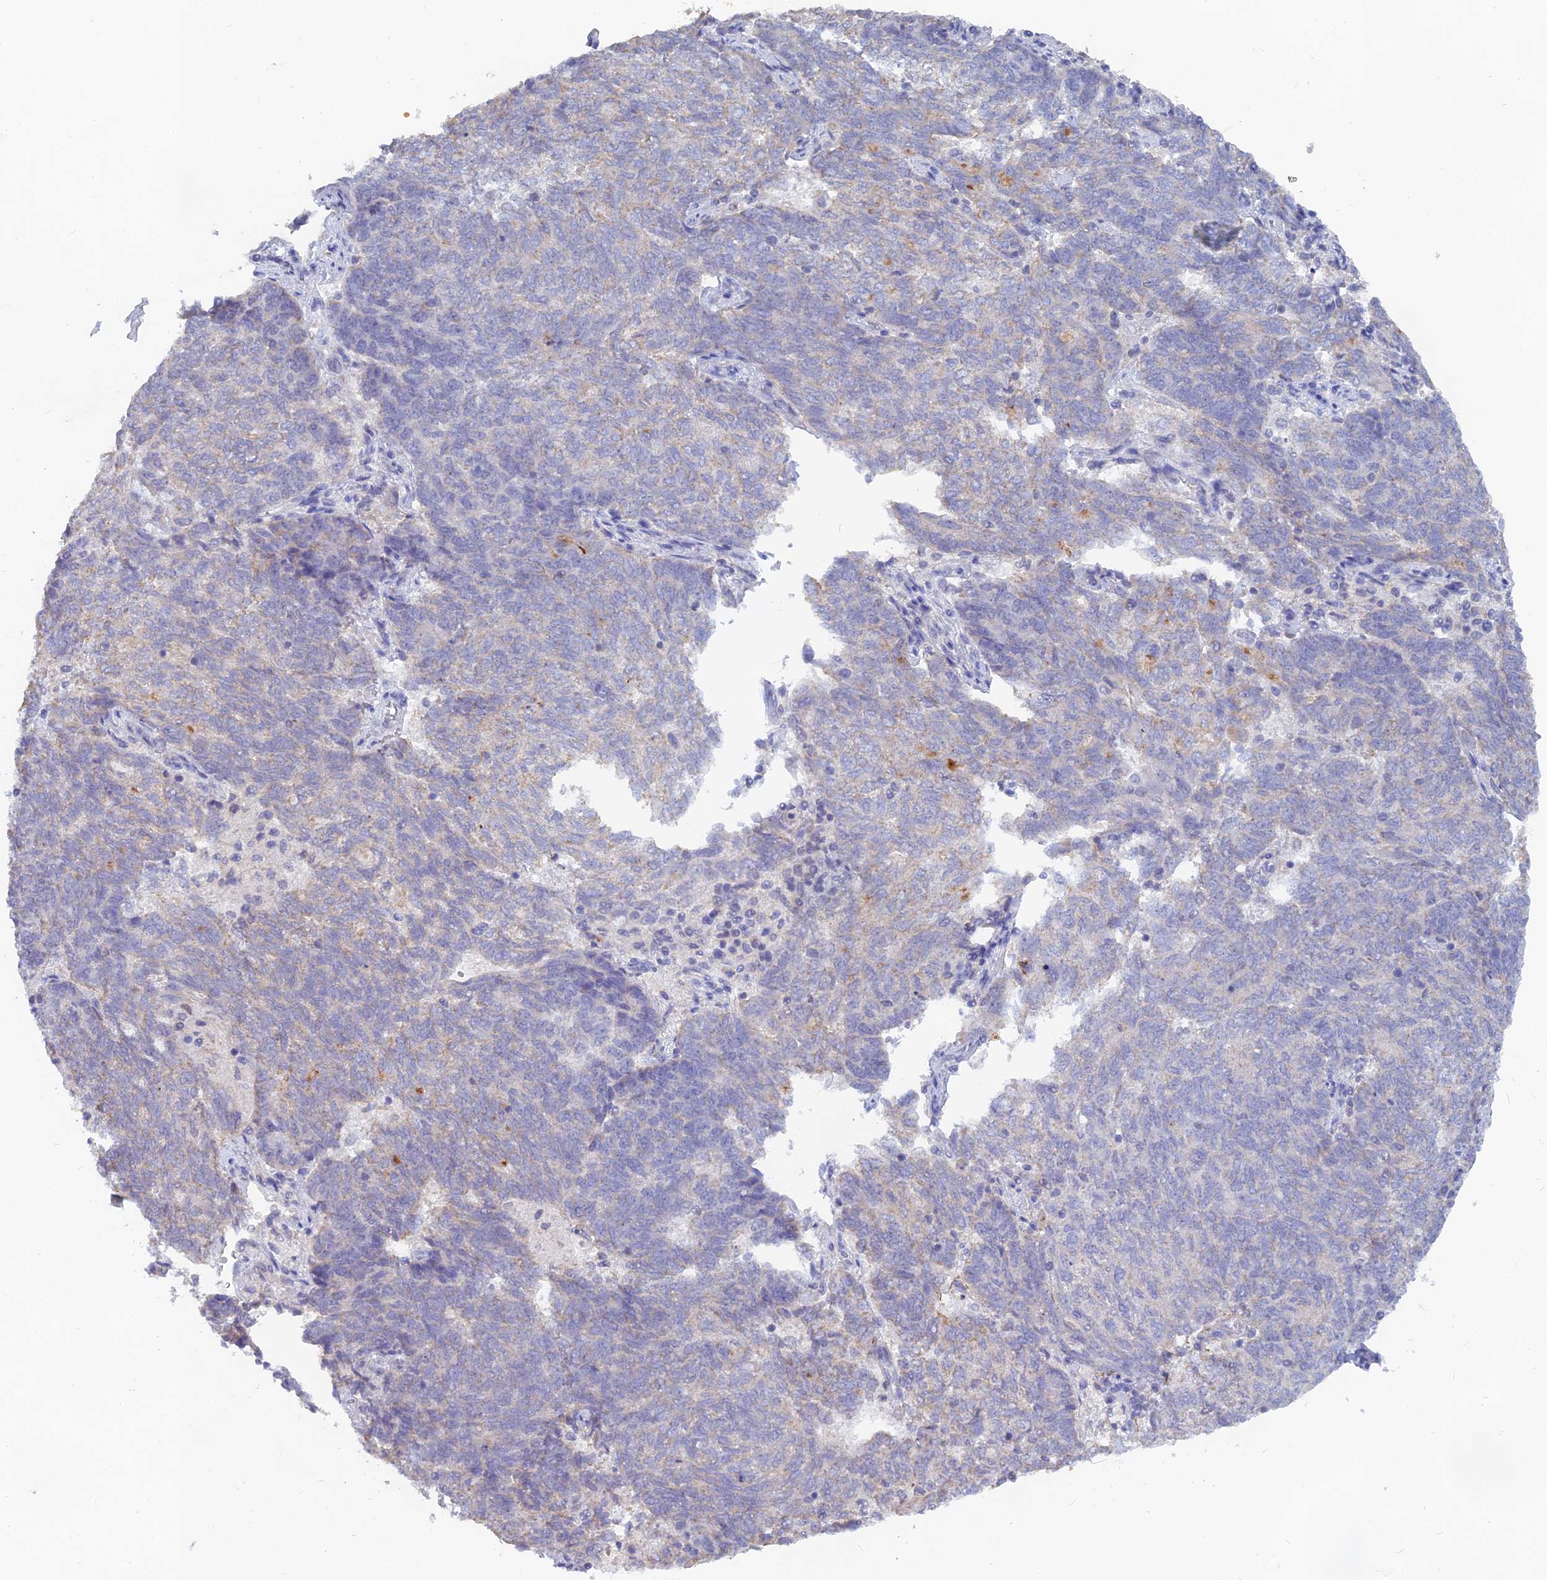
{"staining": {"intensity": "negative", "quantity": "none", "location": "none"}, "tissue": "endometrial cancer", "cell_type": "Tumor cells", "image_type": "cancer", "snomed": [{"axis": "morphology", "description": "Adenocarcinoma, NOS"}, {"axis": "topography", "description": "Endometrium"}], "caption": "Immunohistochemistry (IHC) micrograph of neoplastic tissue: human adenocarcinoma (endometrial) stained with DAB (3,3'-diaminobenzidine) reveals no significant protein expression in tumor cells.", "gene": "LRIF1", "patient": {"sex": "female", "age": 80}}